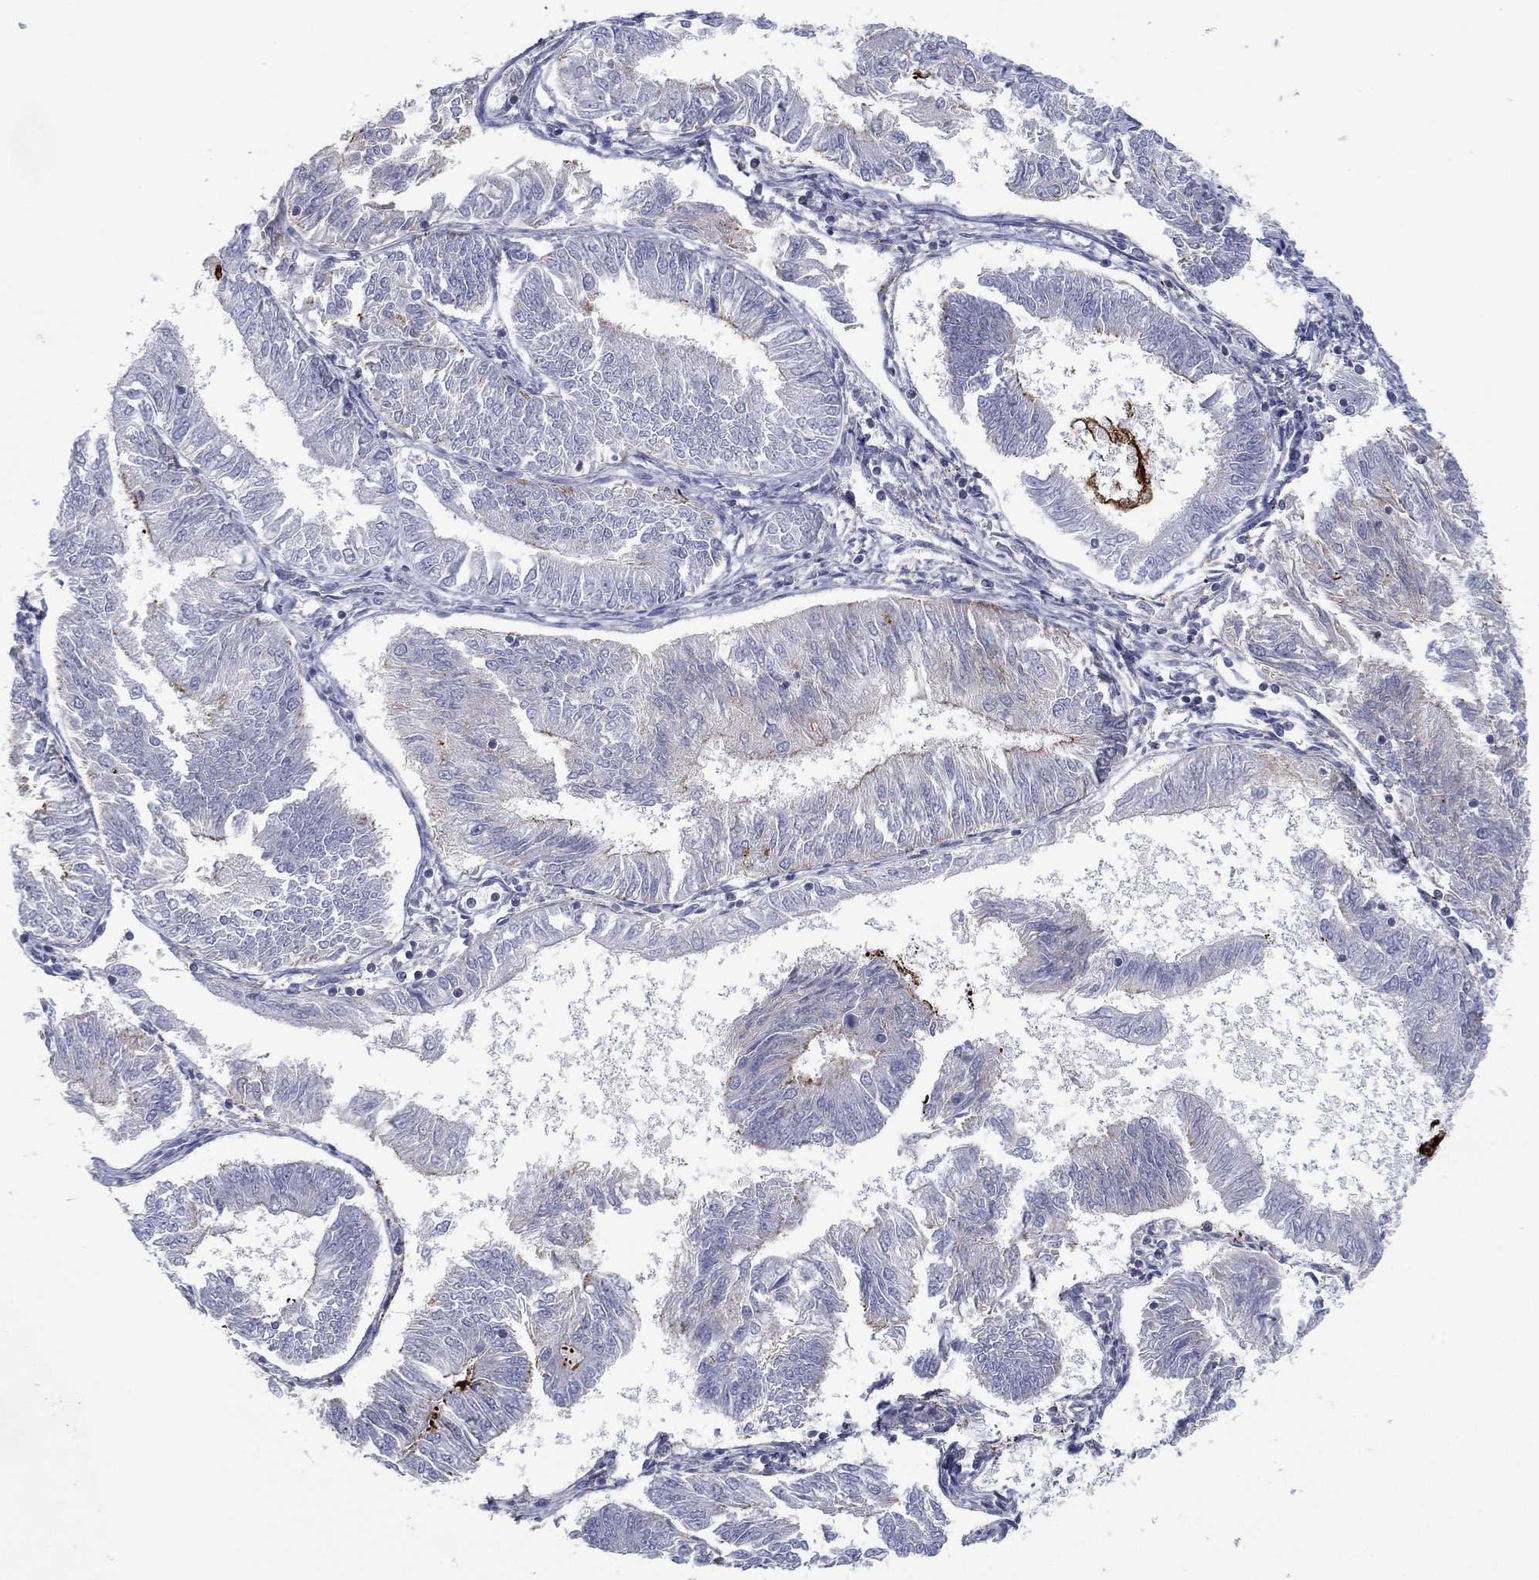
{"staining": {"intensity": "weak", "quantity": "<25%", "location": "cytoplasmic/membranous"}, "tissue": "endometrial cancer", "cell_type": "Tumor cells", "image_type": "cancer", "snomed": [{"axis": "morphology", "description": "Adenocarcinoma, NOS"}, {"axis": "topography", "description": "Endometrium"}], "caption": "High power microscopy image of an IHC micrograph of endometrial cancer (adenocarcinoma), revealing no significant staining in tumor cells.", "gene": "CPT1B", "patient": {"sex": "female", "age": 58}}